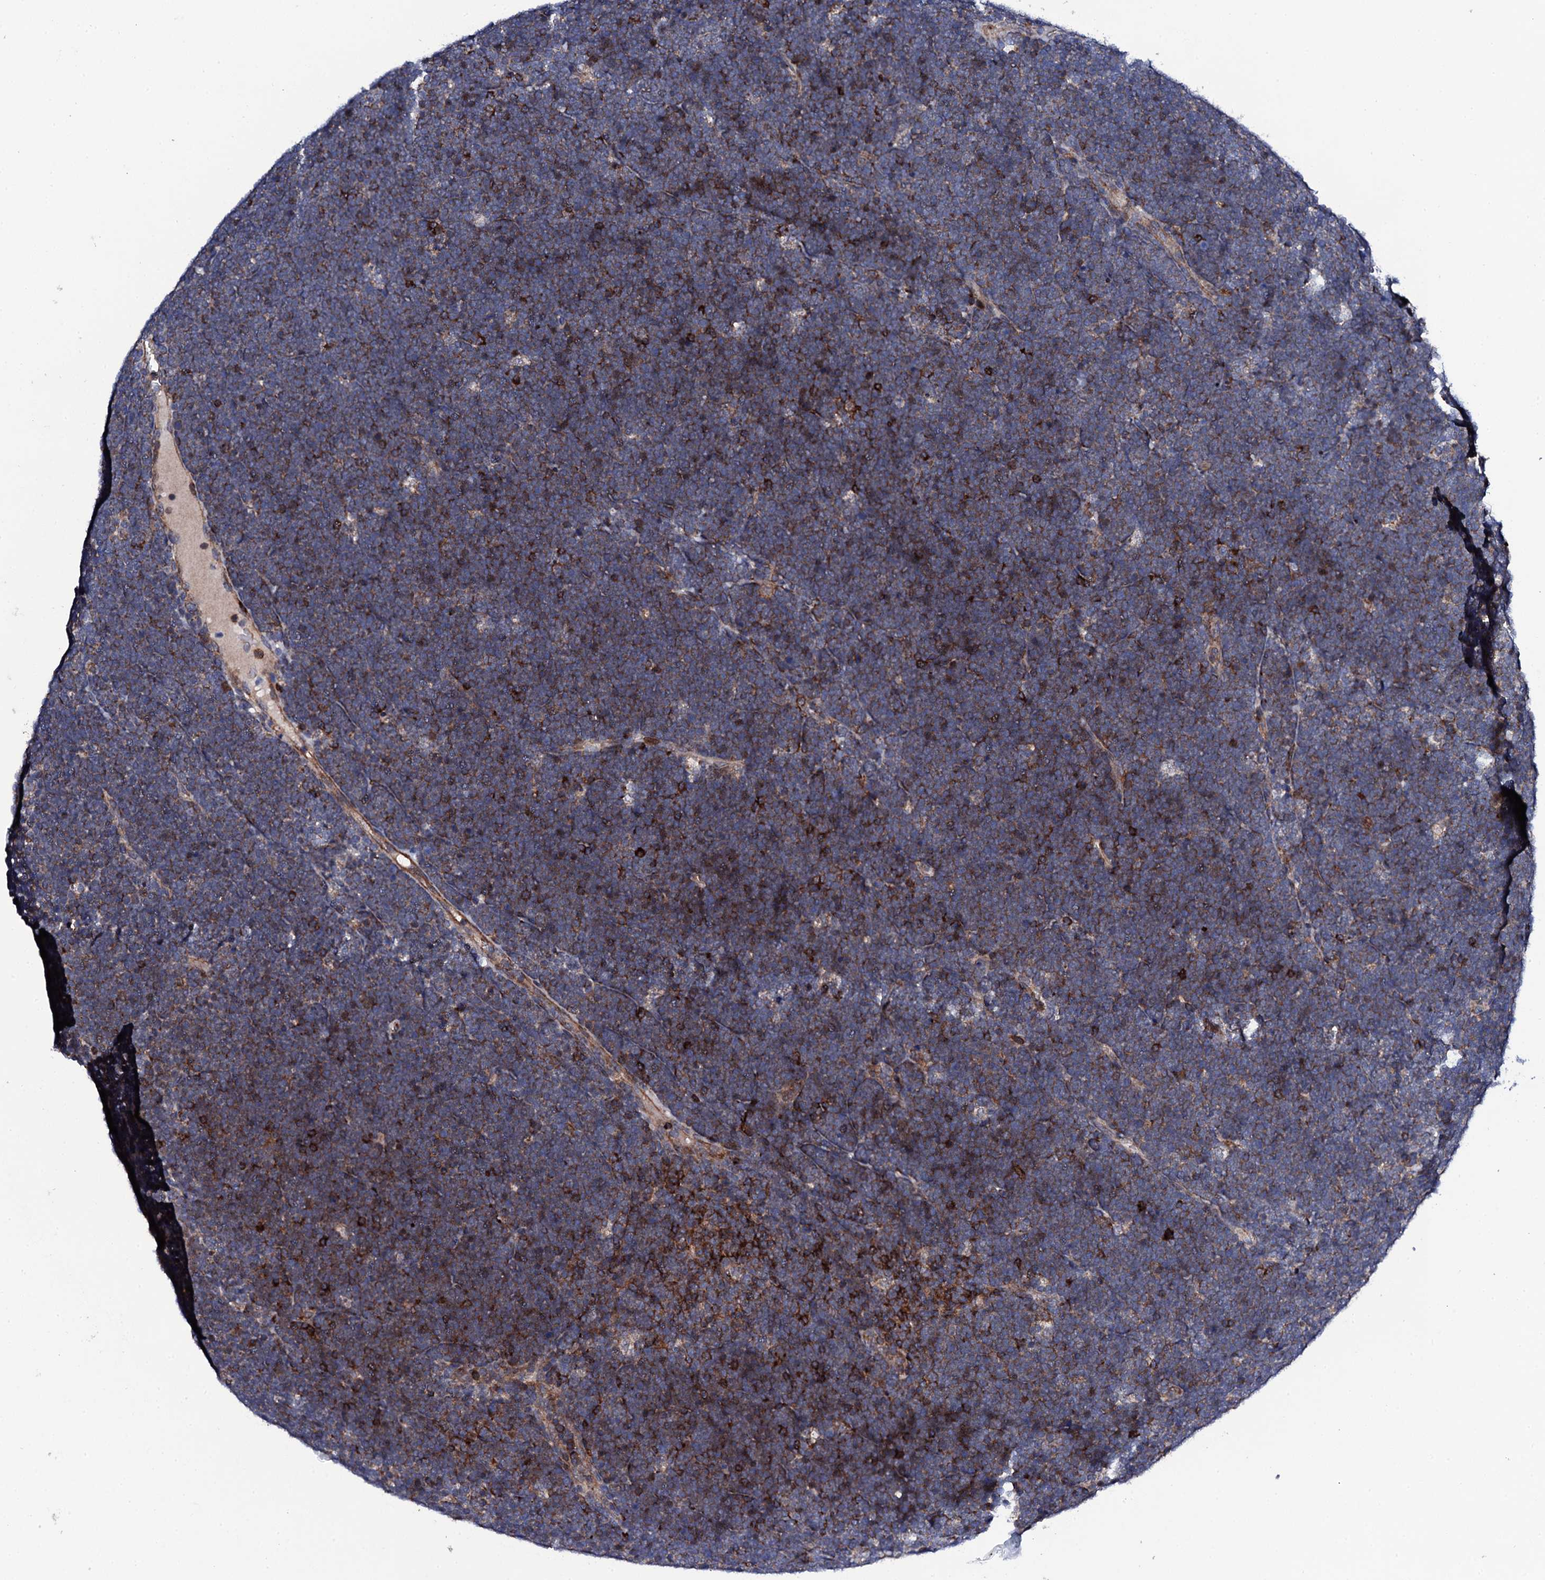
{"staining": {"intensity": "moderate", "quantity": "<25%", "location": "cytoplasmic/membranous"}, "tissue": "lymphoma", "cell_type": "Tumor cells", "image_type": "cancer", "snomed": [{"axis": "morphology", "description": "Malignant lymphoma, non-Hodgkin's type, High grade"}, {"axis": "topography", "description": "Lymph node"}], "caption": "High-grade malignant lymphoma, non-Hodgkin's type stained for a protein reveals moderate cytoplasmic/membranous positivity in tumor cells. Nuclei are stained in blue.", "gene": "COG4", "patient": {"sex": "male", "age": 13}}